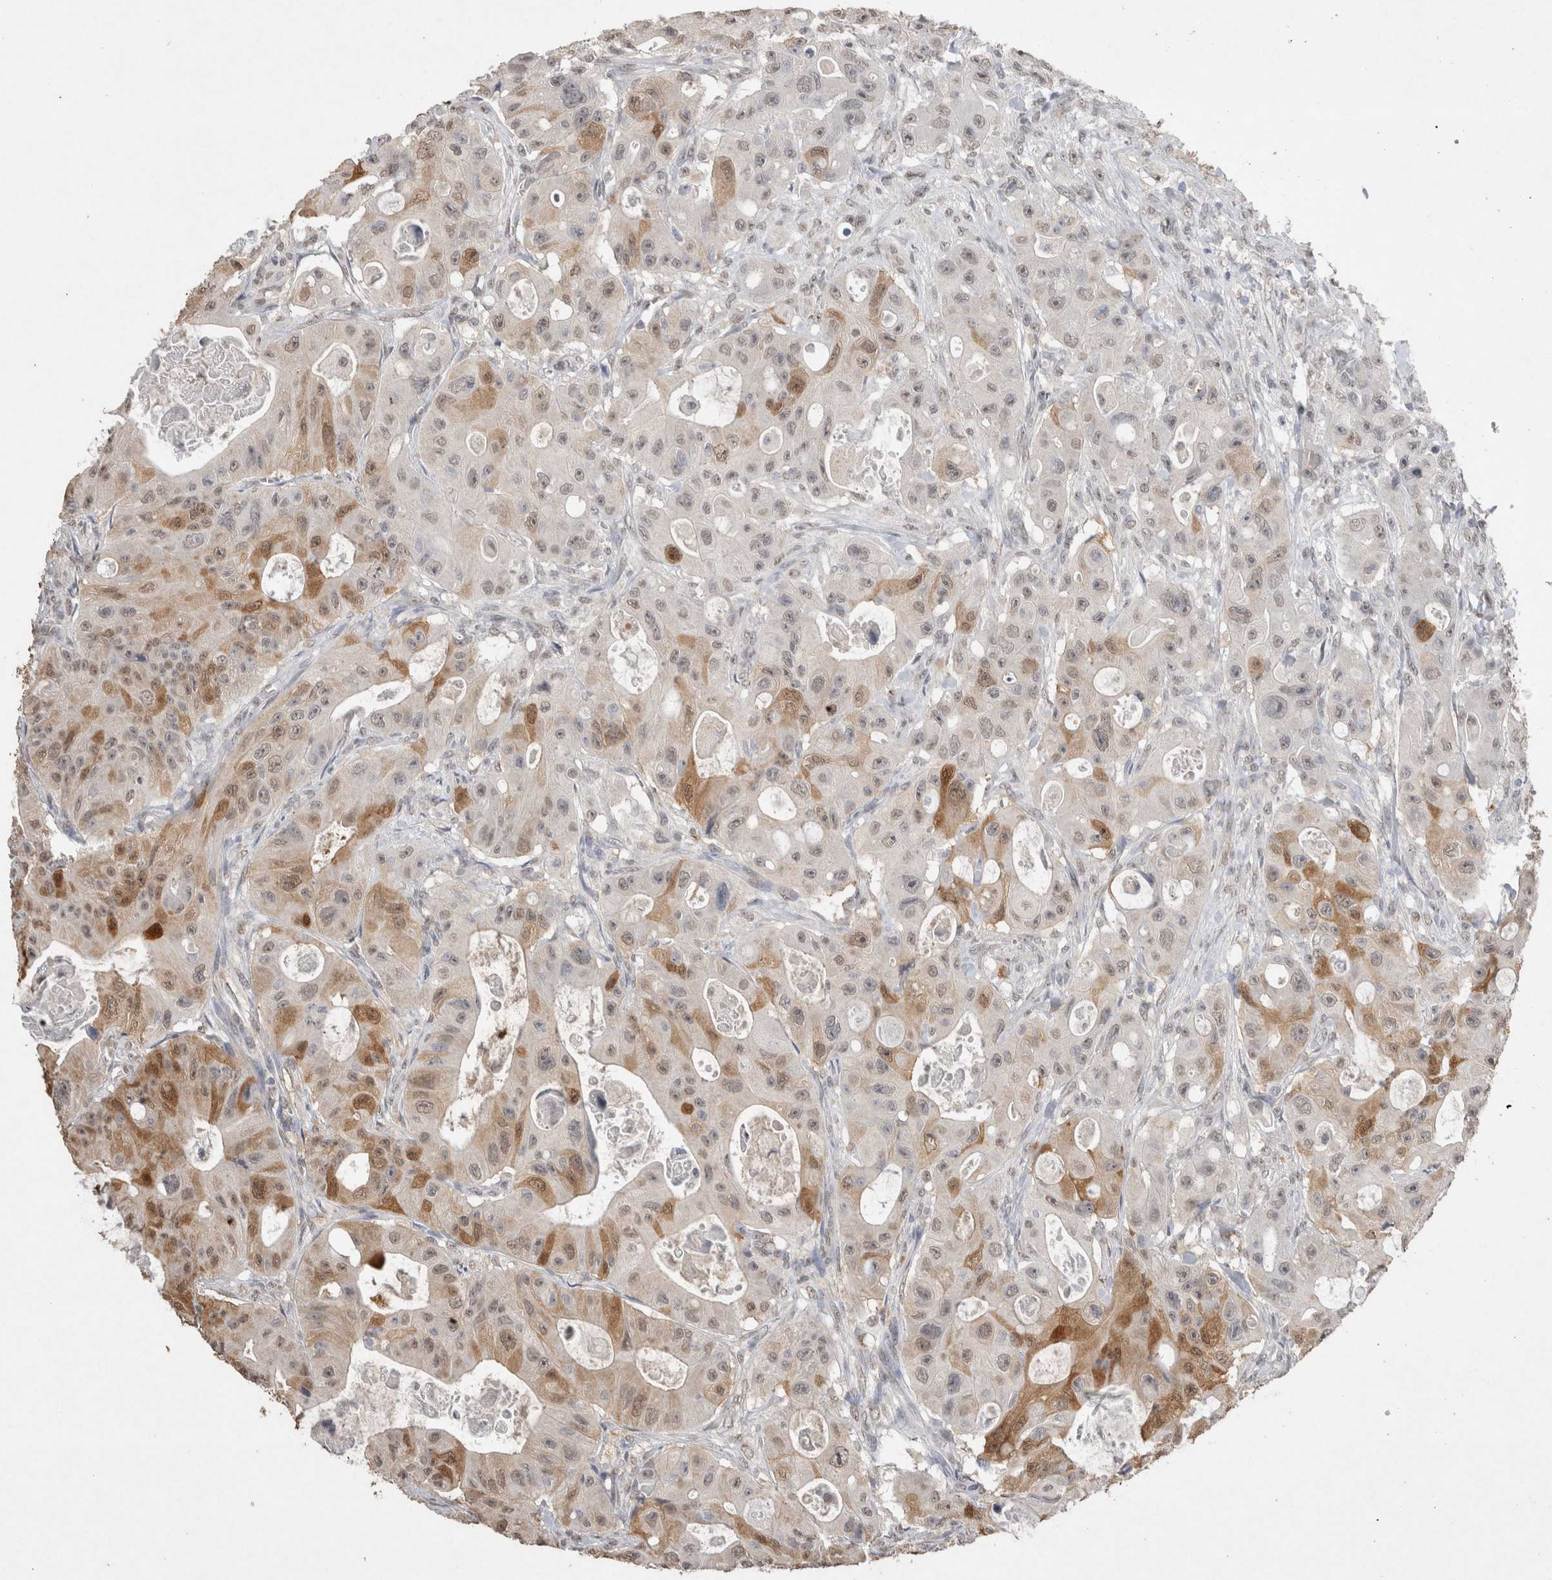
{"staining": {"intensity": "moderate", "quantity": "25%-75%", "location": "cytoplasmic/membranous,nuclear"}, "tissue": "colorectal cancer", "cell_type": "Tumor cells", "image_type": "cancer", "snomed": [{"axis": "morphology", "description": "Adenocarcinoma, NOS"}, {"axis": "topography", "description": "Colon"}], "caption": "Colorectal adenocarcinoma tissue displays moderate cytoplasmic/membranous and nuclear positivity in approximately 25%-75% of tumor cells", "gene": "LGALS2", "patient": {"sex": "female", "age": 46}}